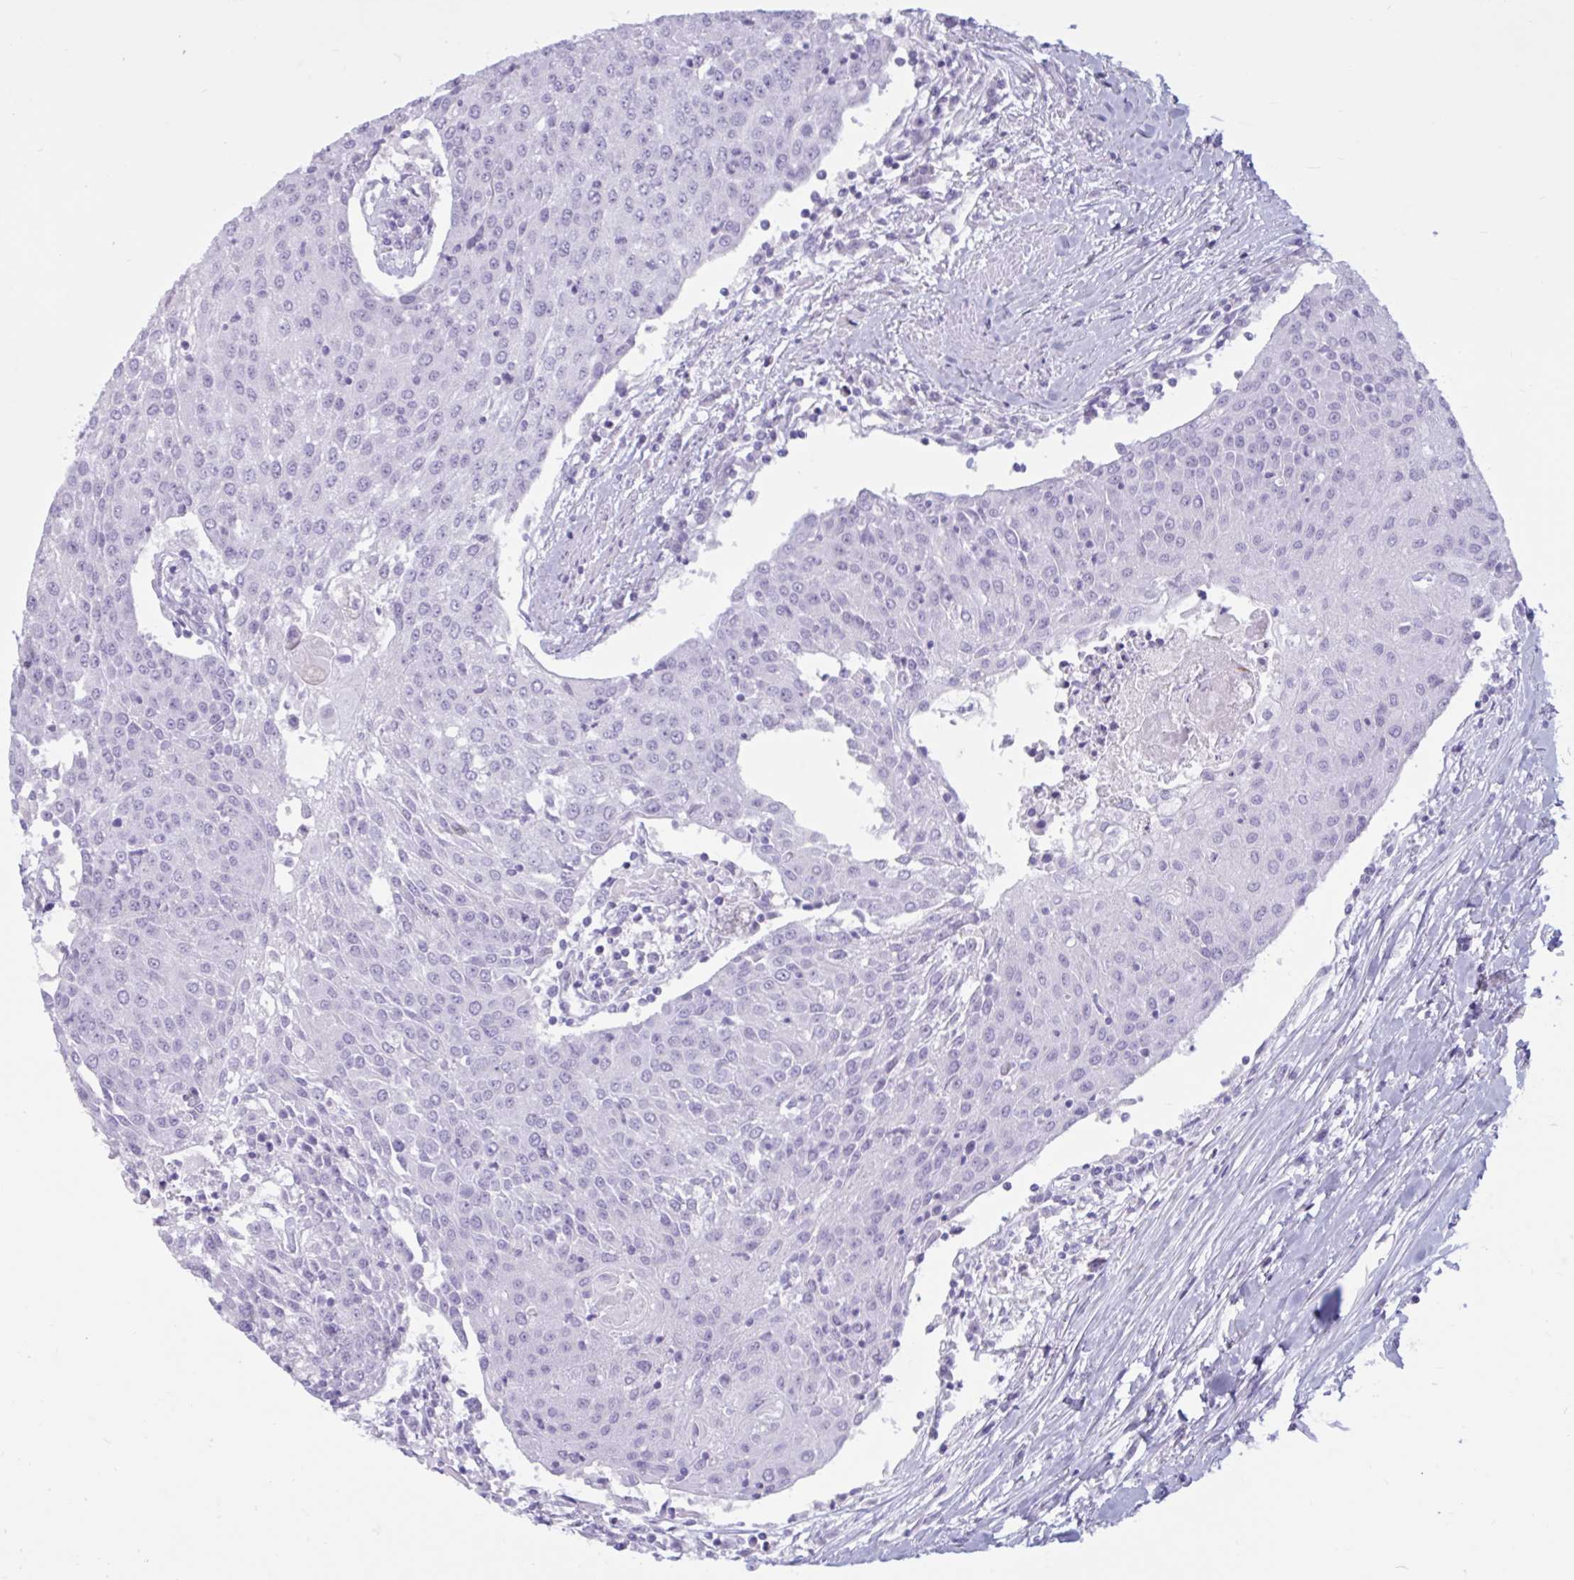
{"staining": {"intensity": "negative", "quantity": "none", "location": "none"}, "tissue": "urothelial cancer", "cell_type": "Tumor cells", "image_type": "cancer", "snomed": [{"axis": "morphology", "description": "Urothelial carcinoma, High grade"}, {"axis": "topography", "description": "Urinary bladder"}], "caption": "This is an immunohistochemistry (IHC) photomicrograph of urothelial carcinoma (high-grade). There is no staining in tumor cells.", "gene": "BBS10", "patient": {"sex": "female", "age": 85}}